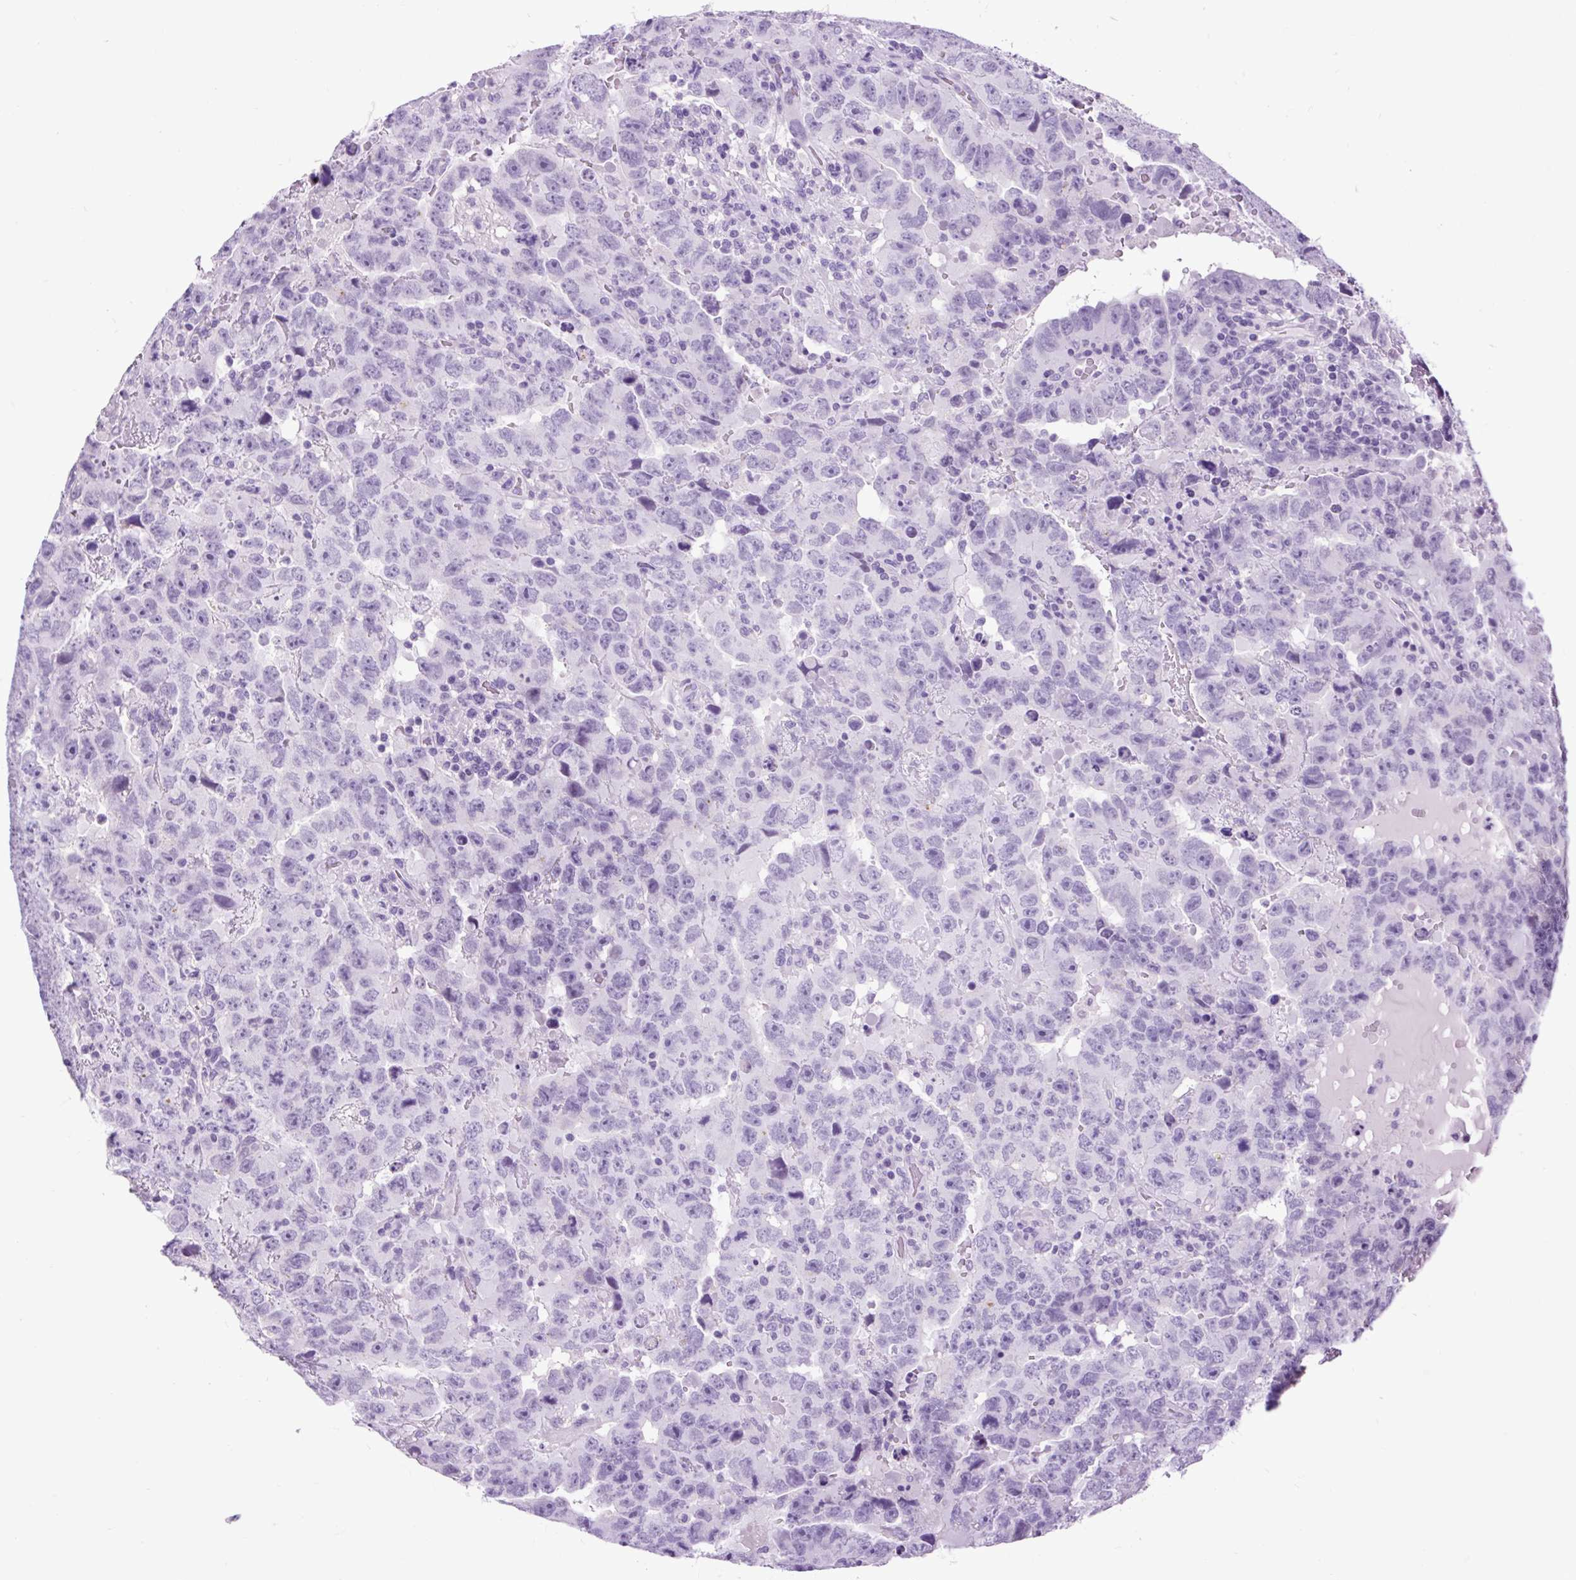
{"staining": {"intensity": "negative", "quantity": "none", "location": "none"}, "tissue": "testis cancer", "cell_type": "Tumor cells", "image_type": "cancer", "snomed": [{"axis": "morphology", "description": "Carcinoma, Embryonal, NOS"}, {"axis": "topography", "description": "Testis"}], "caption": "Immunohistochemistry of testis cancer shows no expression in tumor cells.", "gene": "DPP6", "patient": {"sex": "male", "age": 24}}